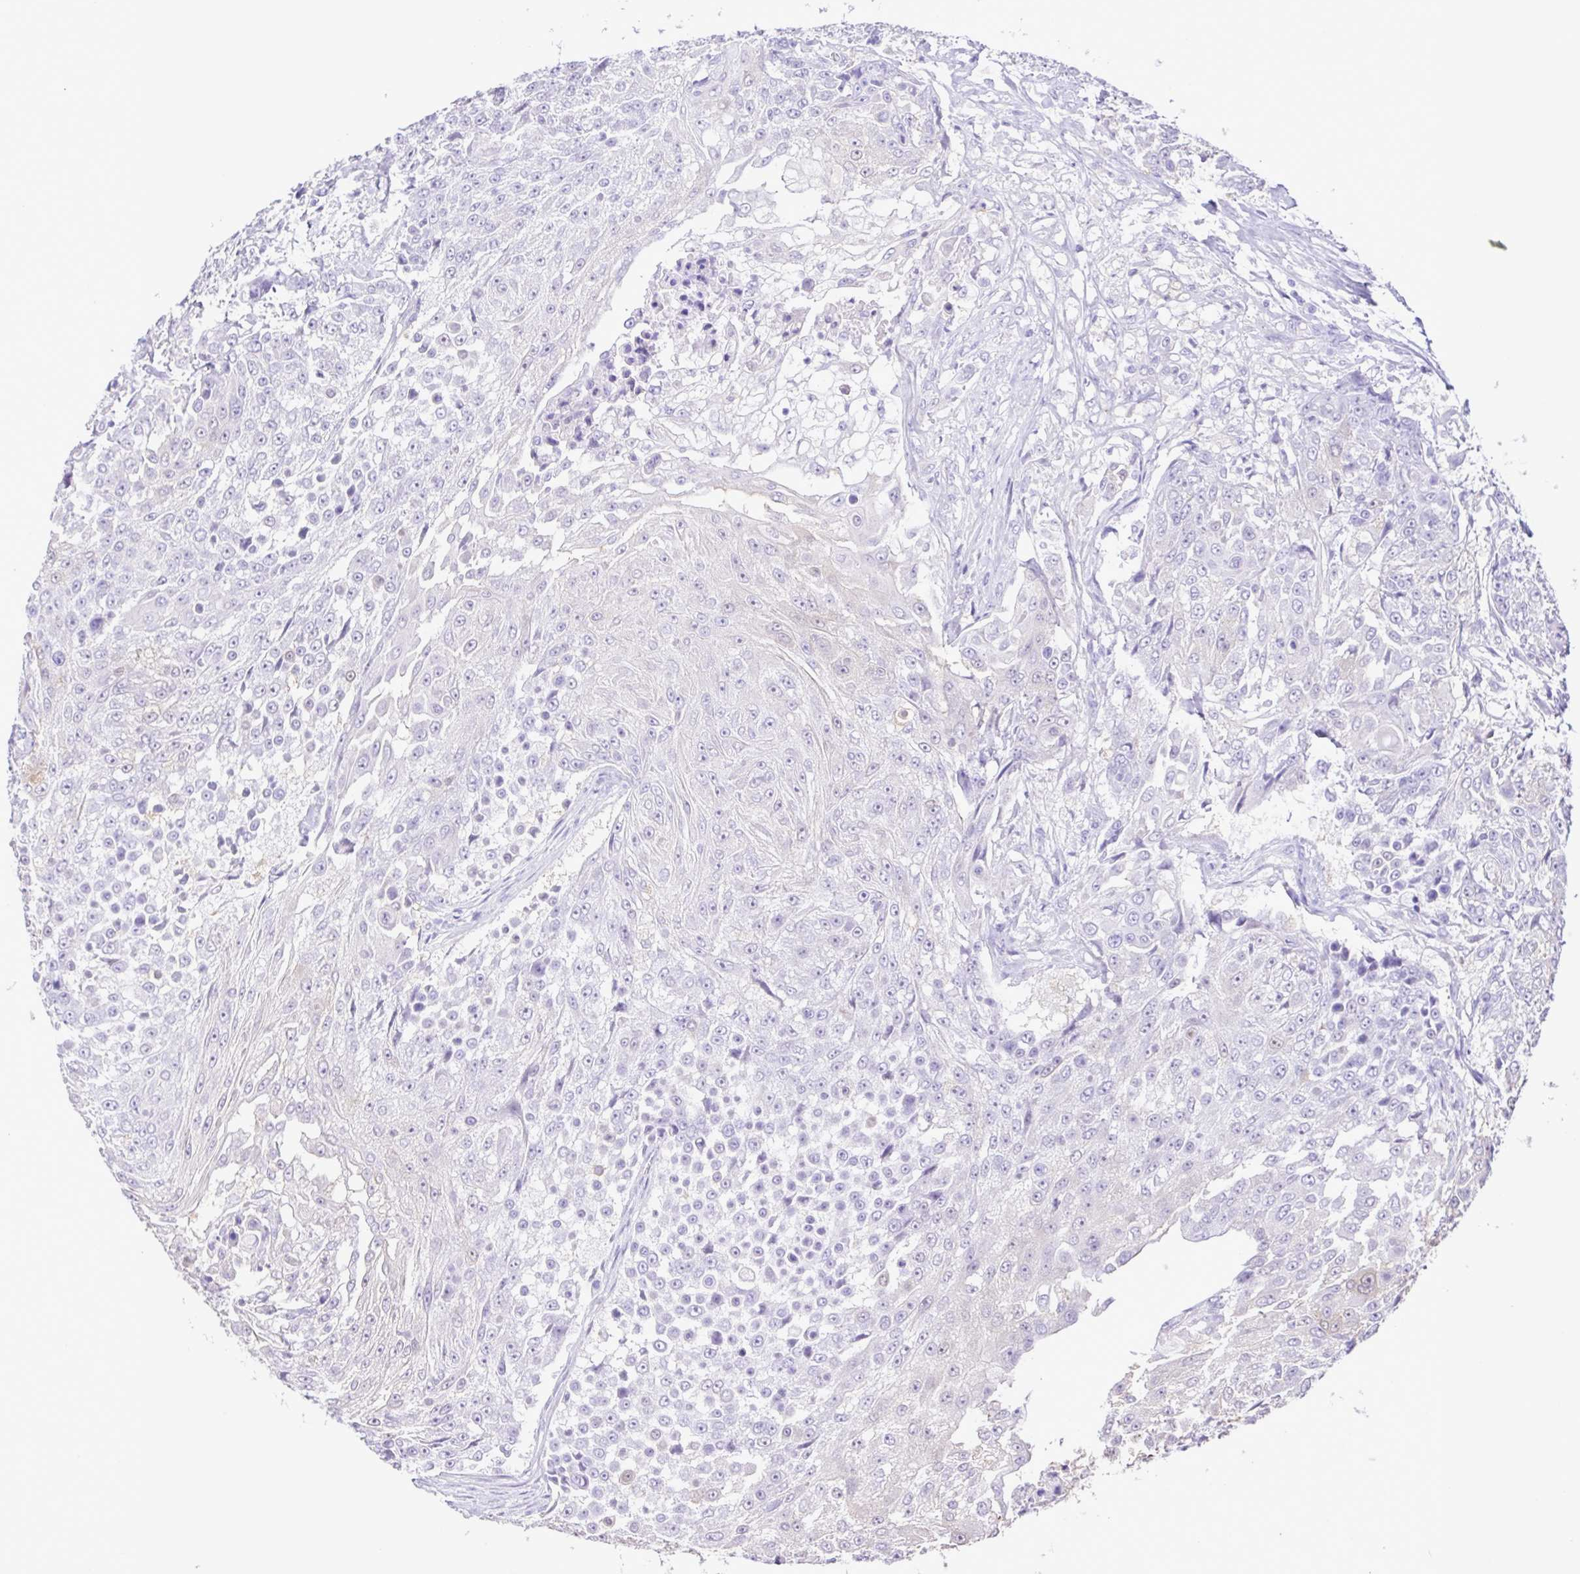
{"staining": {"intensity": "negative", "quantity": "none", "location": "none"}, "tissue": "urothelial cancer", "cell_type": "Tumor cells", "image_type": "cancer", "snomed": [{"axis": "morphology", "description": "Urothelial carcinoma, High grade"}, {"axis": "topography", "description": "Urinary bladder"}], "caption": "IHC of urothelial cancer reveals no expression in tumor cells. (DAB immunohistochemistry visualized using brightfield microscopy, high magnification).", "gene": "CYP17A1", "patient": {"sex": "female", "age": 63}}